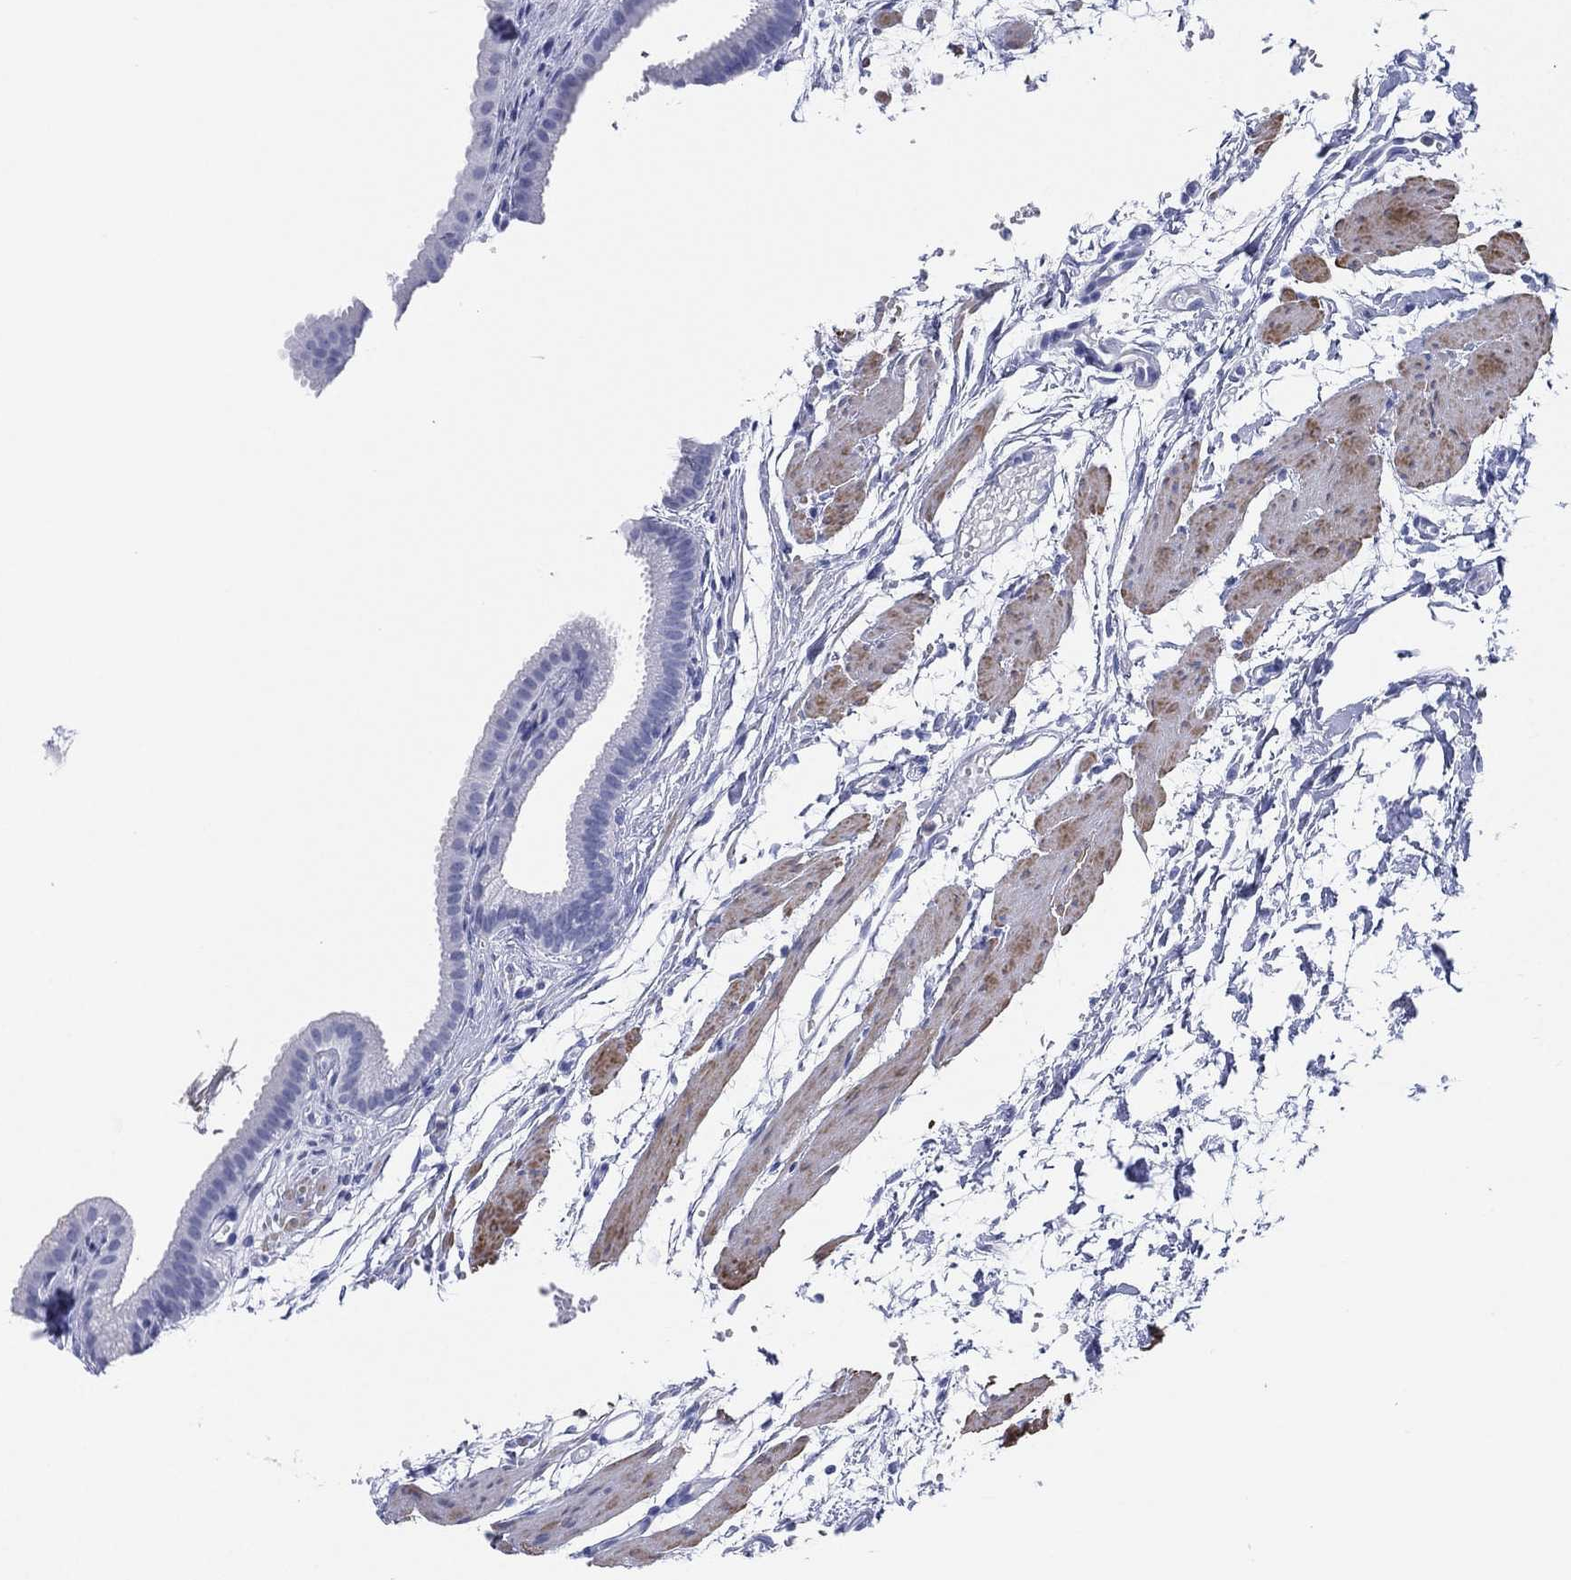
{"staining": {"intensity": "negative", "quantity": "none", "location": "none"}, "tissue": "gallbladder", "cell_type": "Glandular cells", "image_type": "normal", "snomed": [{"axis": "morphology", "description": "Normal tissue, NOS"}, {"axis": "topography", "description": "Gallbladder"}, {"axis": "topography", "description": "Peripheral nerve tissue"}], "caption": "High magnification brightfield microscopy of normal gallbladder stained with DAB (brown) and counterstained with hematoxylin (blue): glandular cells show no significant positivity.", "gene": "CD79A", "patient": {"sex": "female", "age": 45}}